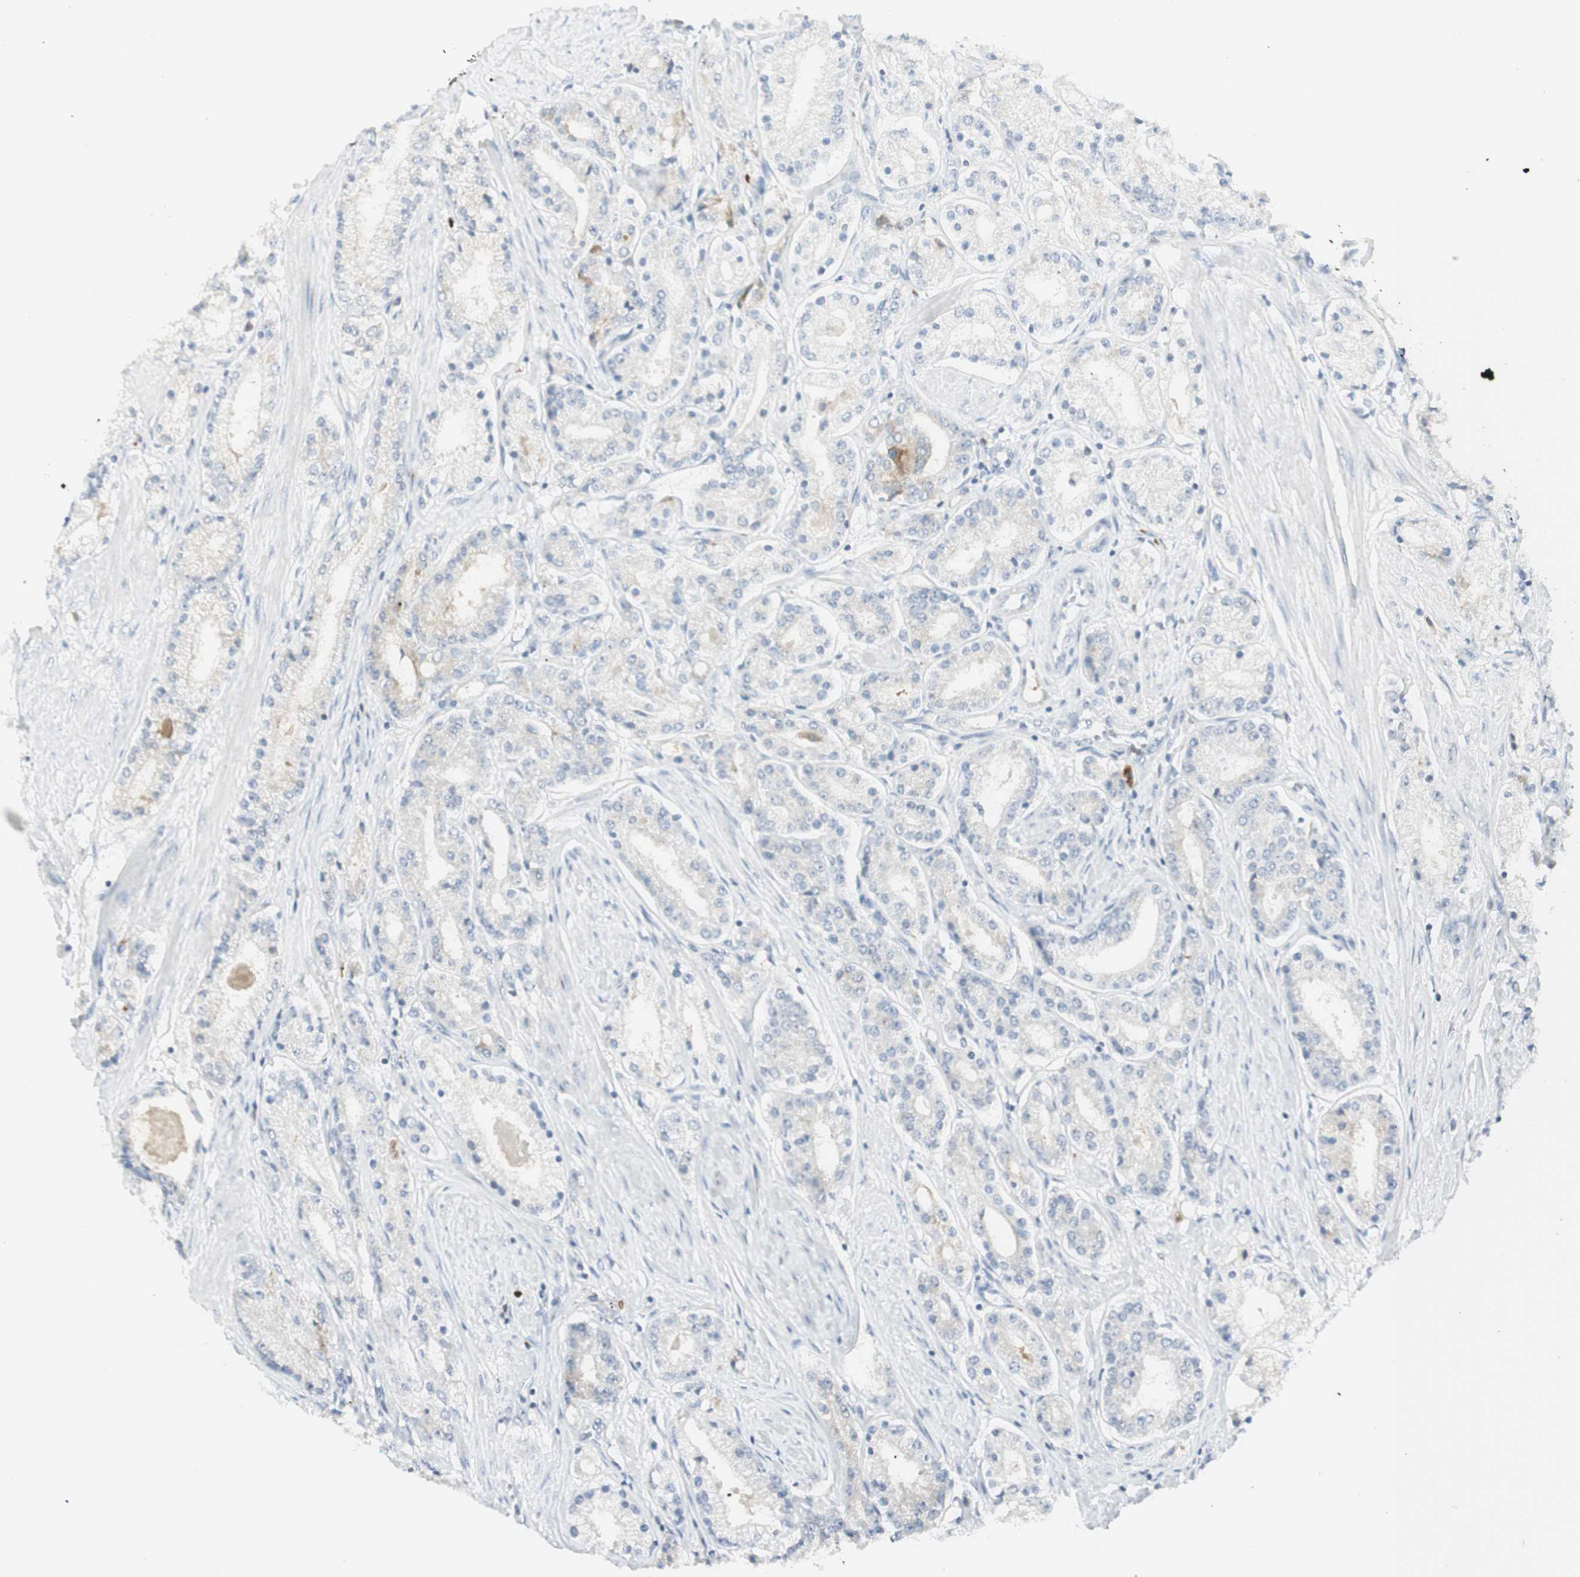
{"staining": {"intensity": "negative", "quantity": "none", "location": "none"}, "tissue": "prostate cancer", "cell_type": "Tumor cells", "image_type": "cancer", "snomed": [{"axis": "morphology", "description": "Adenocarcinoma, Low grade"}, {"axis": "topography", "description": "Prostate"}], "caption": "A histopathology image of human prostate cancer (adenocarcinoma (low-grade)) is negative for staining in tumor cells. Brightfield microscopy of immunohistochemistry (IHC) stained with DAB (3,3'-diaminobenzidine) (brown) and hematoxylin (blue), captured at high magnification.", "gene": "MDK", "patient": {"sex": "male", "age": 63}}